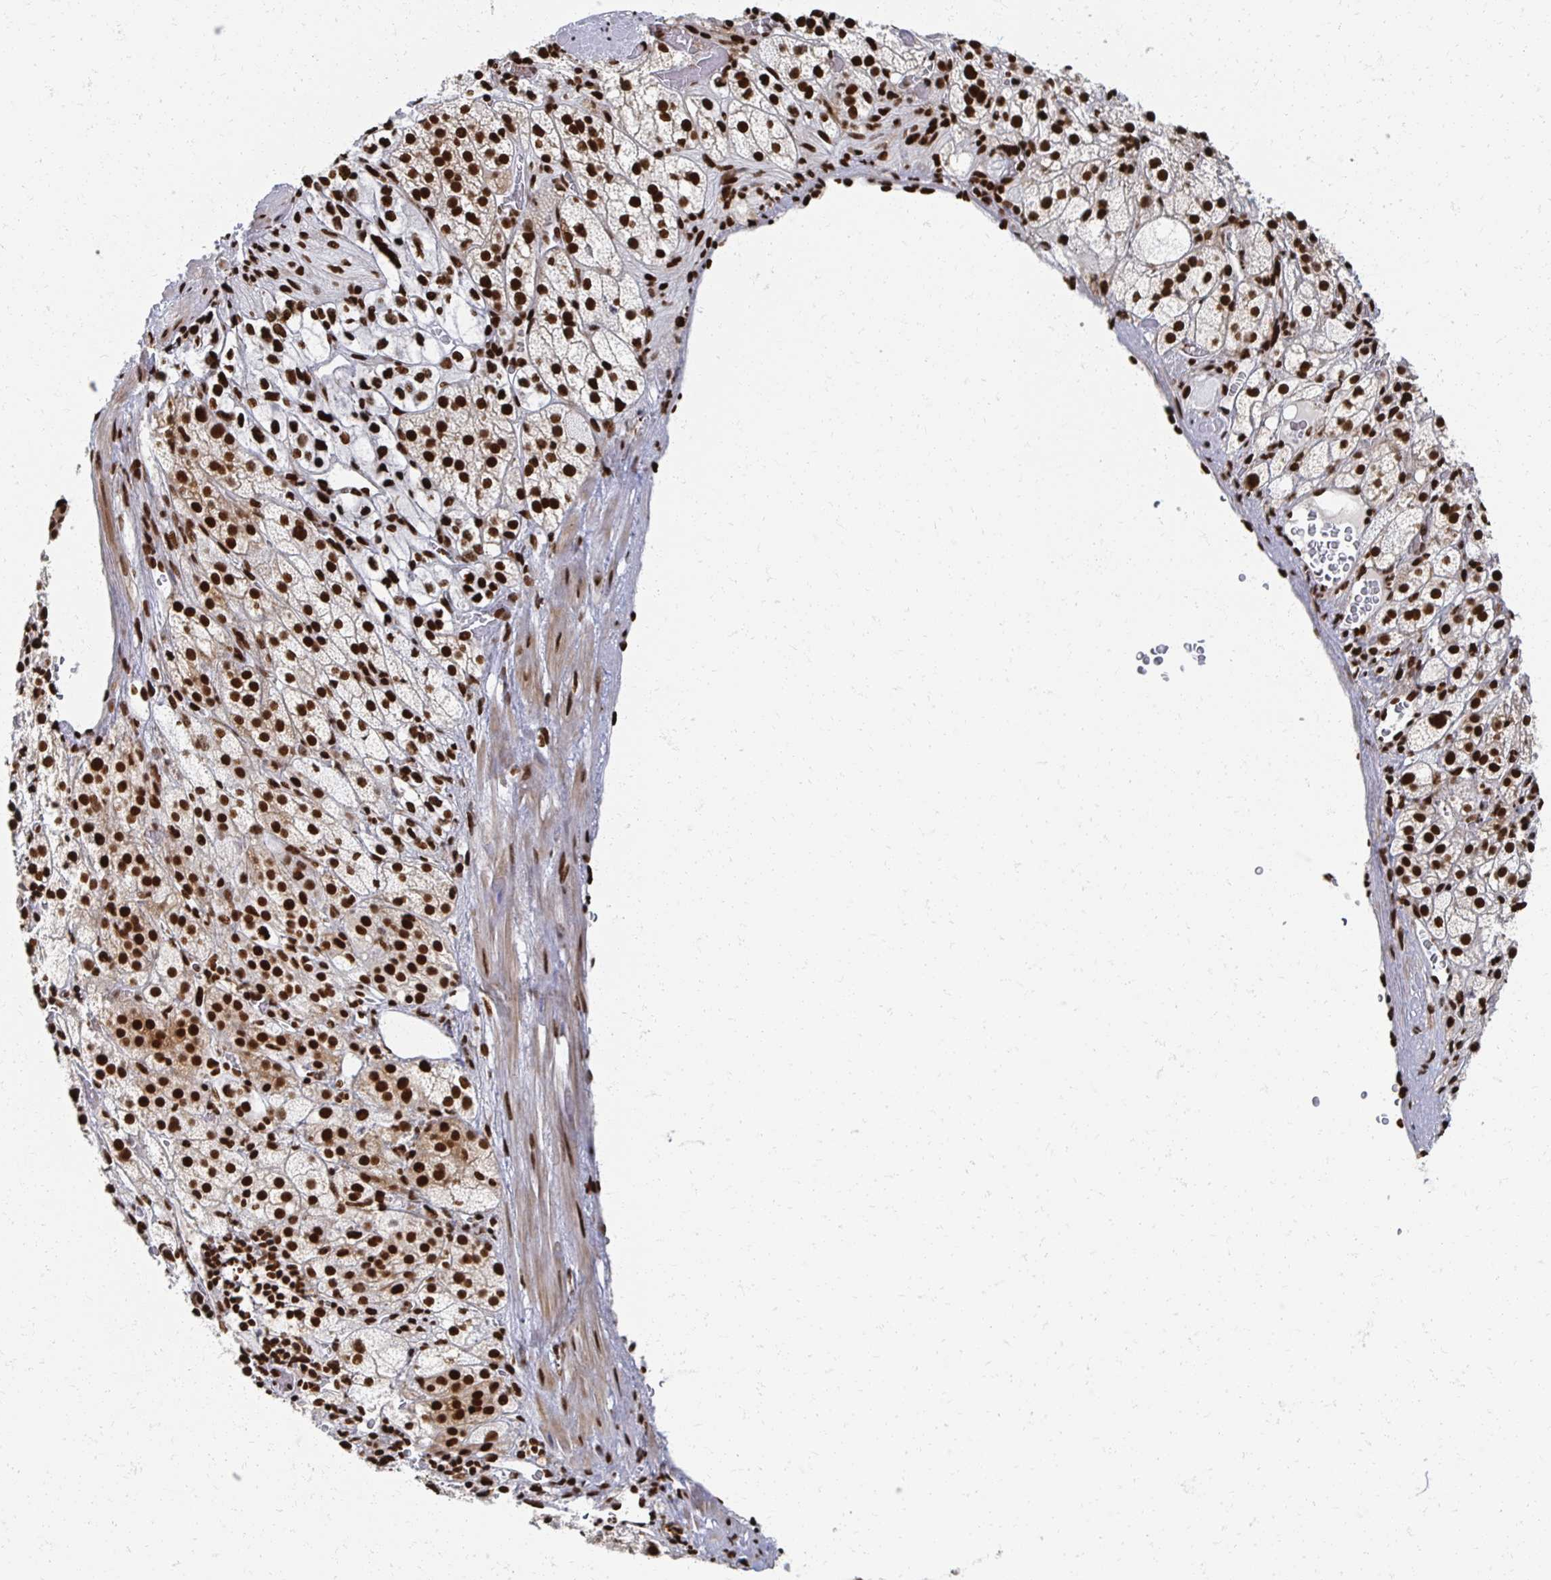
{"staining": {"intensity": "strong", "quantity": ">75%", "location": "nuclear"}, "tissue": "adrenal gland", "cell_type": "Glandular cells", "image_type": "normal", "snomed": [{"axis": "morphology", "description": "Normal tissue, NOS"}, {"axis": "topography", "description": "Adrenal gland"}], "caption": "The image displays staining of normal adrenal gland, revealing strong nuclear protein staining (brown color) within glandular cells. The staining was performed using DAB, with brown indicating positive protein expression. Nuclei are stained blue with hematoxylin.", "gene": "RBBP4", "patient": {"sex": "female", "age": 60}}